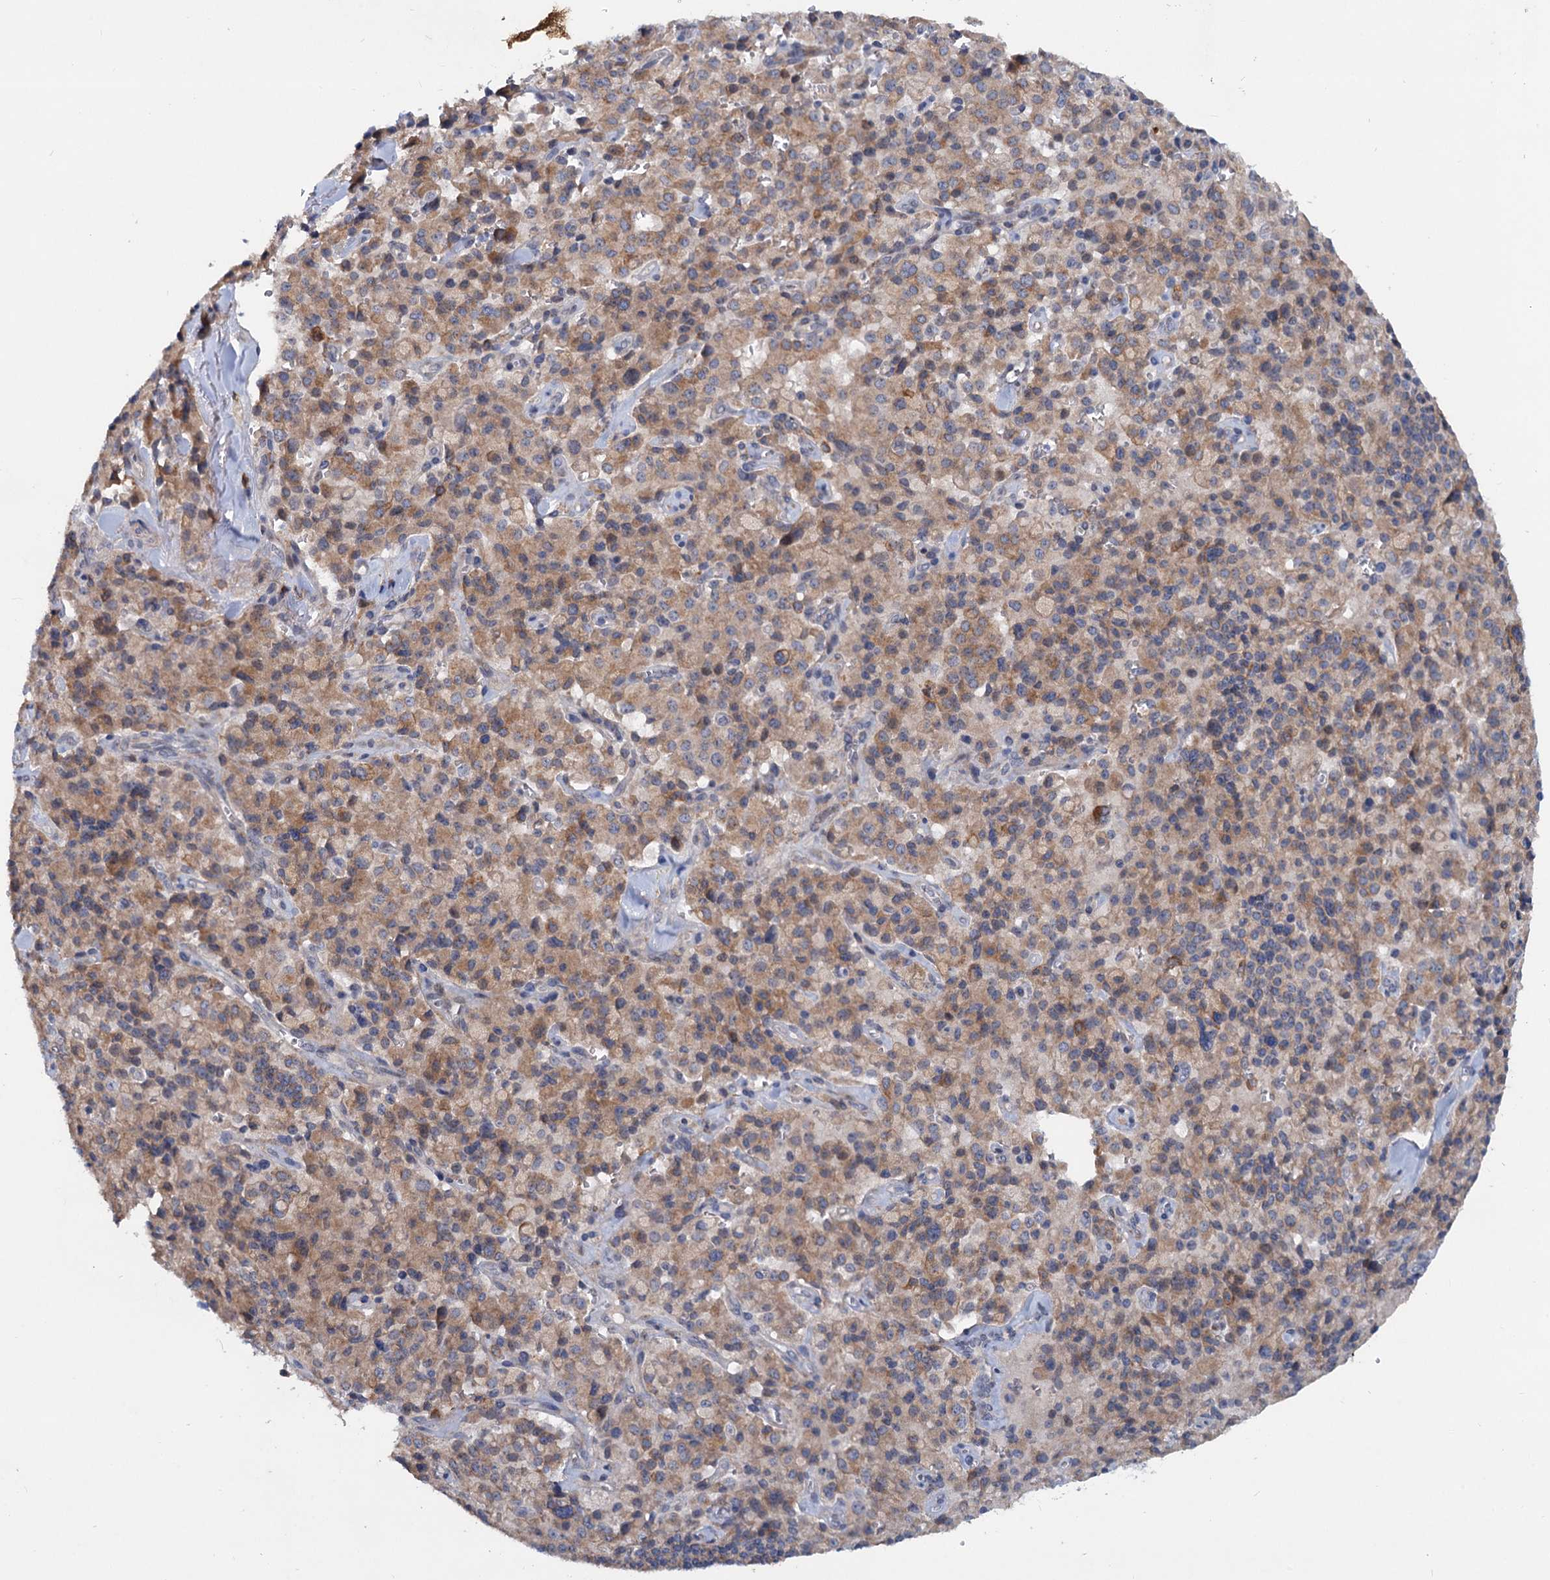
{"staining": {"intensity": "moderate", "quantity": ">75%", "location": "cytoplasmic/membranous"}, "tissue": "pancreatic cancer", "cell_type": "Tumor cells", "image_type": "cancer", "snomed": [{"axis": "morphology", "description": "Adenocarcinoma, NOS"}, {"axis": "topography", "description": "Pancreas"}], "caption": "Immunohistochemical staining of pancreatic cancer (adenocarcinoma) exhibits moderate cytoplasmic/membranous protein expression in approximately >75% of tumor cells.", "gene": "LRCH4", "patient": {"sex": "male", "age": 65}}